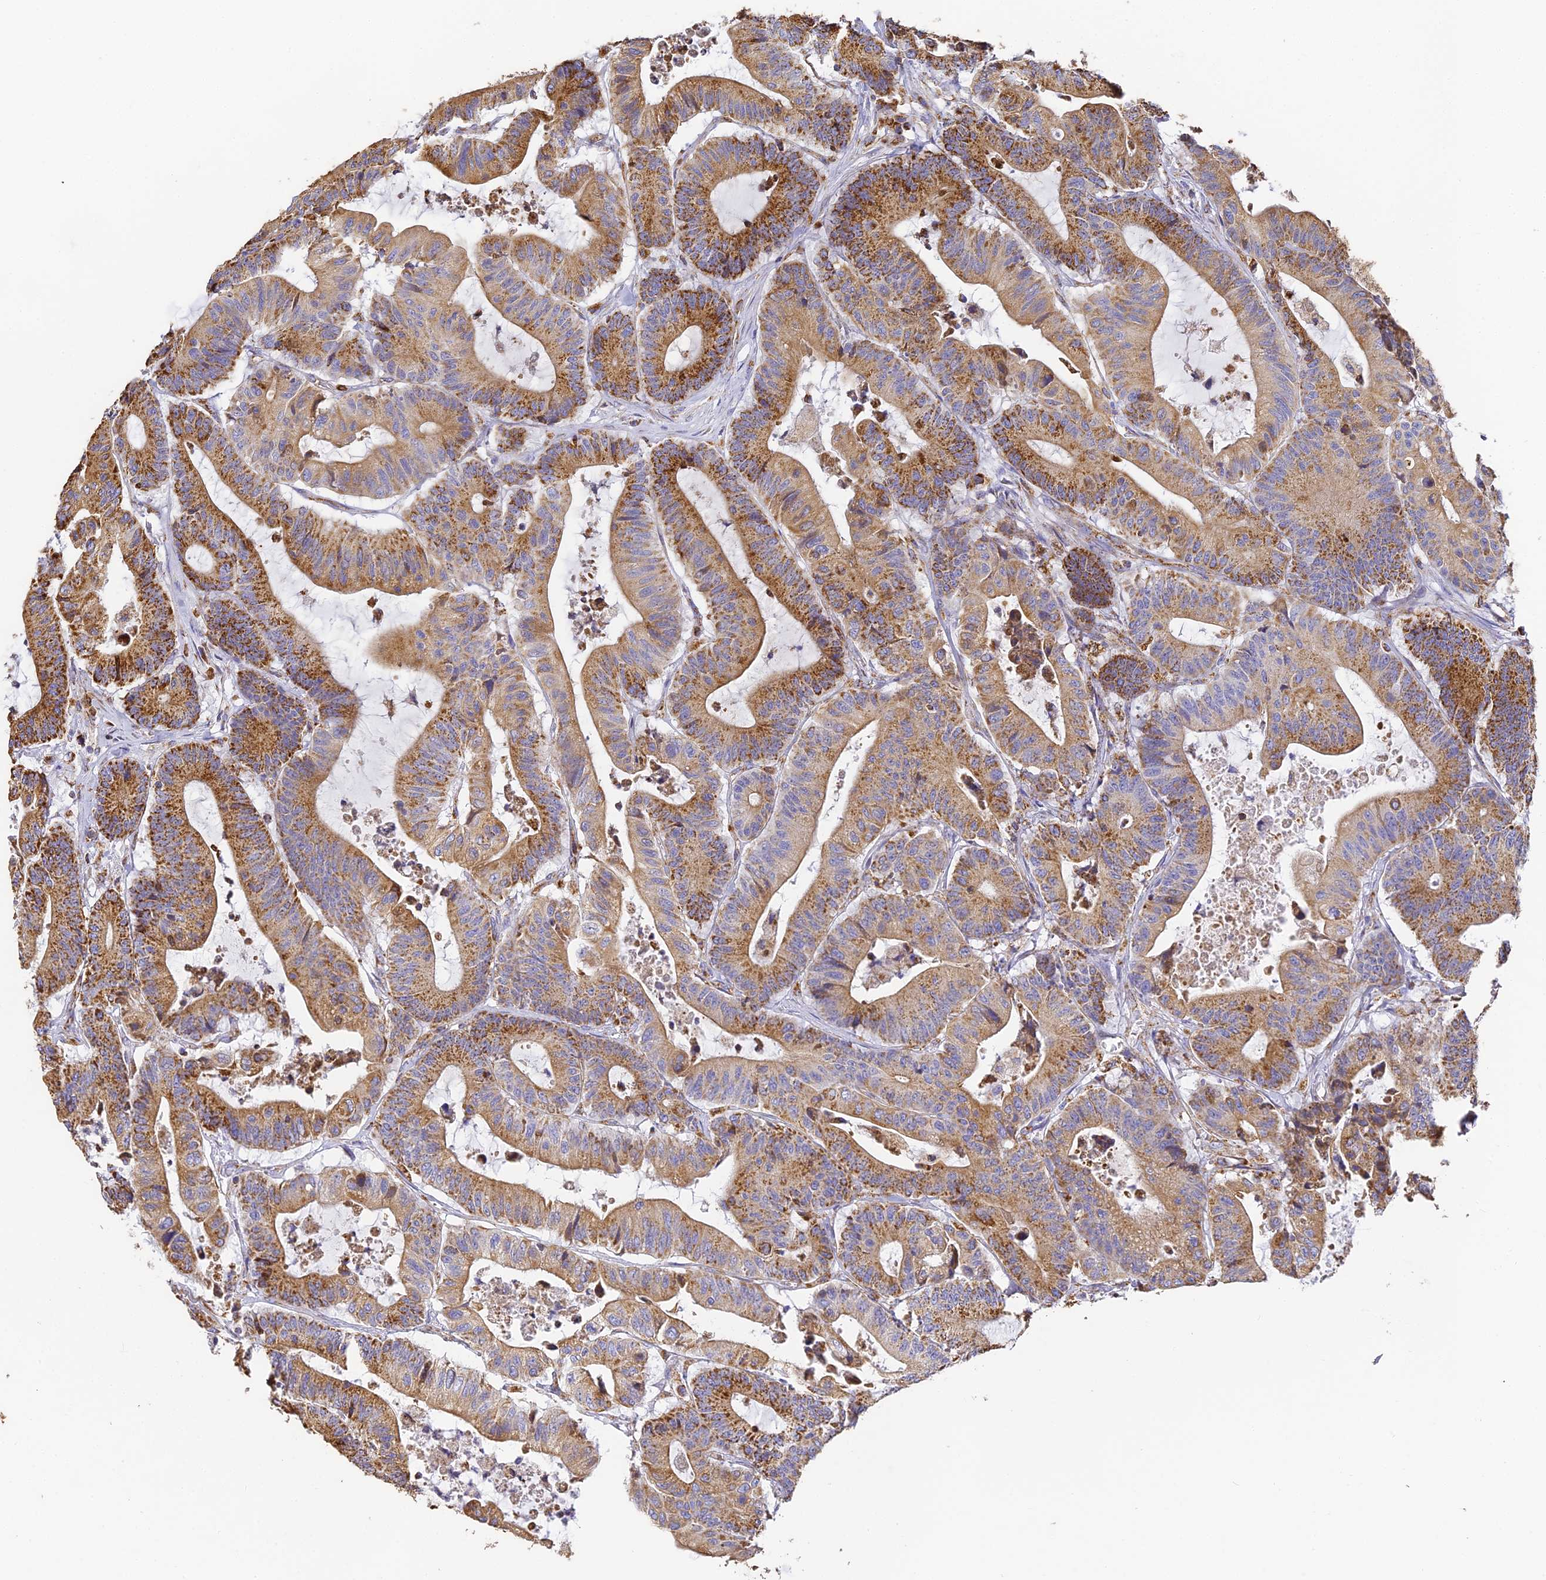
{"staining": {"intensity": "strong", "quantity": ">75%", "location": "cytoplasmic/membranous"}, "tissue": "colorectal cancer", "cell_type": "Tumor cells", "image_type": "cancer", "snomed": [{"axis": "morphology", "description": "Adenocarcinoma, NOS"}, {"axis": "topography", "description": "Colon"}], "caption": "Tumor cells demonstrate high levels of strong cytoplasmic/membranous expression in approximately >75% of cells in human colorectal cancer (adenocarcinoma).", "gene": "COX6C", "patient": {"sex": "female", "age": 84}}